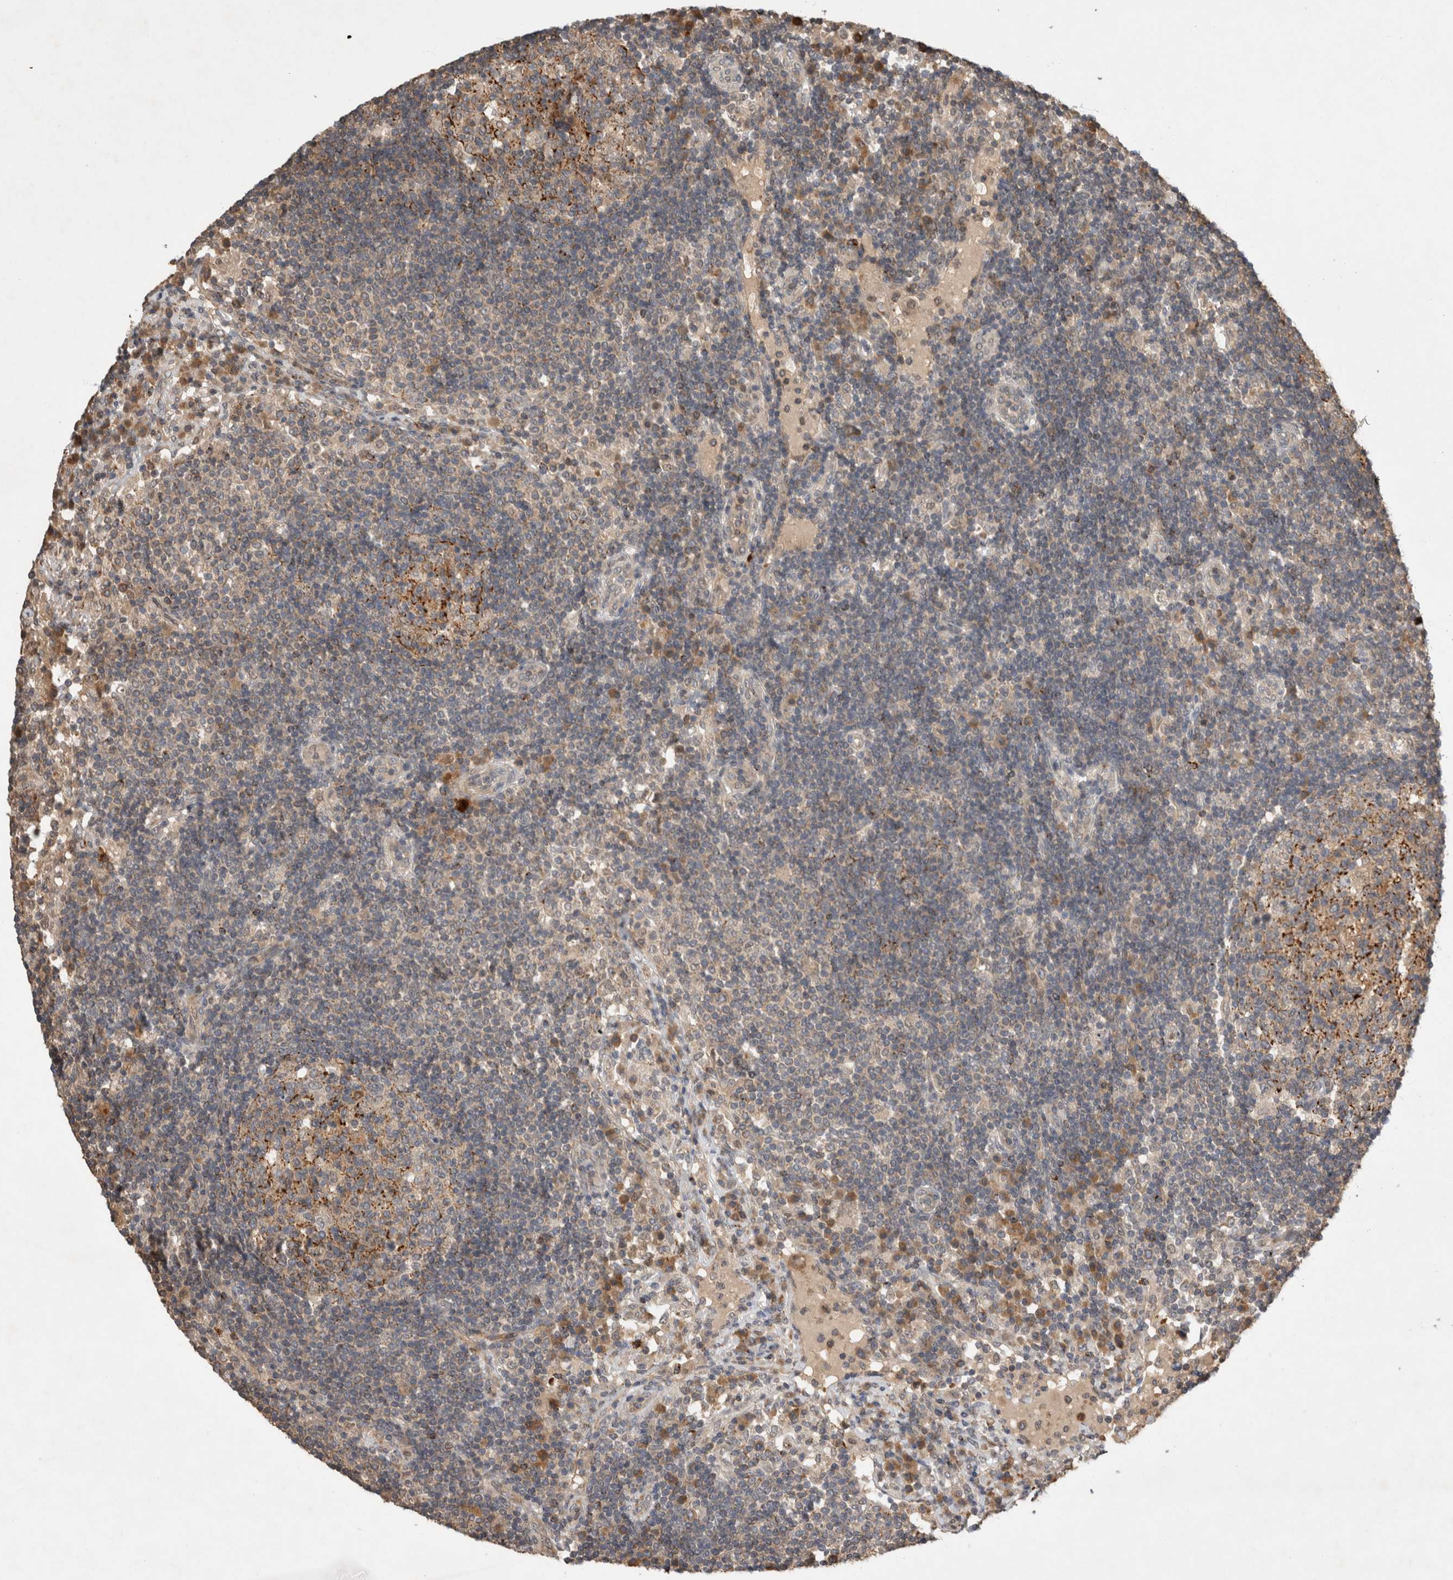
{"staining": {"intensity": "moderate", "quantity": ">75%", "location": "cytoplasmic/membranous"}, "tissue": "lymph node", "cell_type": "Germinal center cells", "image_type": "normal", "snomed": [{"axis": "morphology", "description": "Normal tissue, NOS"}, {"axis": "topography", "description": "Lymph node"}], "caption": "Immunohistochemistry (IHC) histopathology image of unremarkable lymph node stained for a protein (brown), which exhibits medium levels of moderate cytoplasmic/membranous expression in approximately >75% of germinal center cells.", "gene": "SERAC1", "patient": {"sex": "female", "age": 53}}